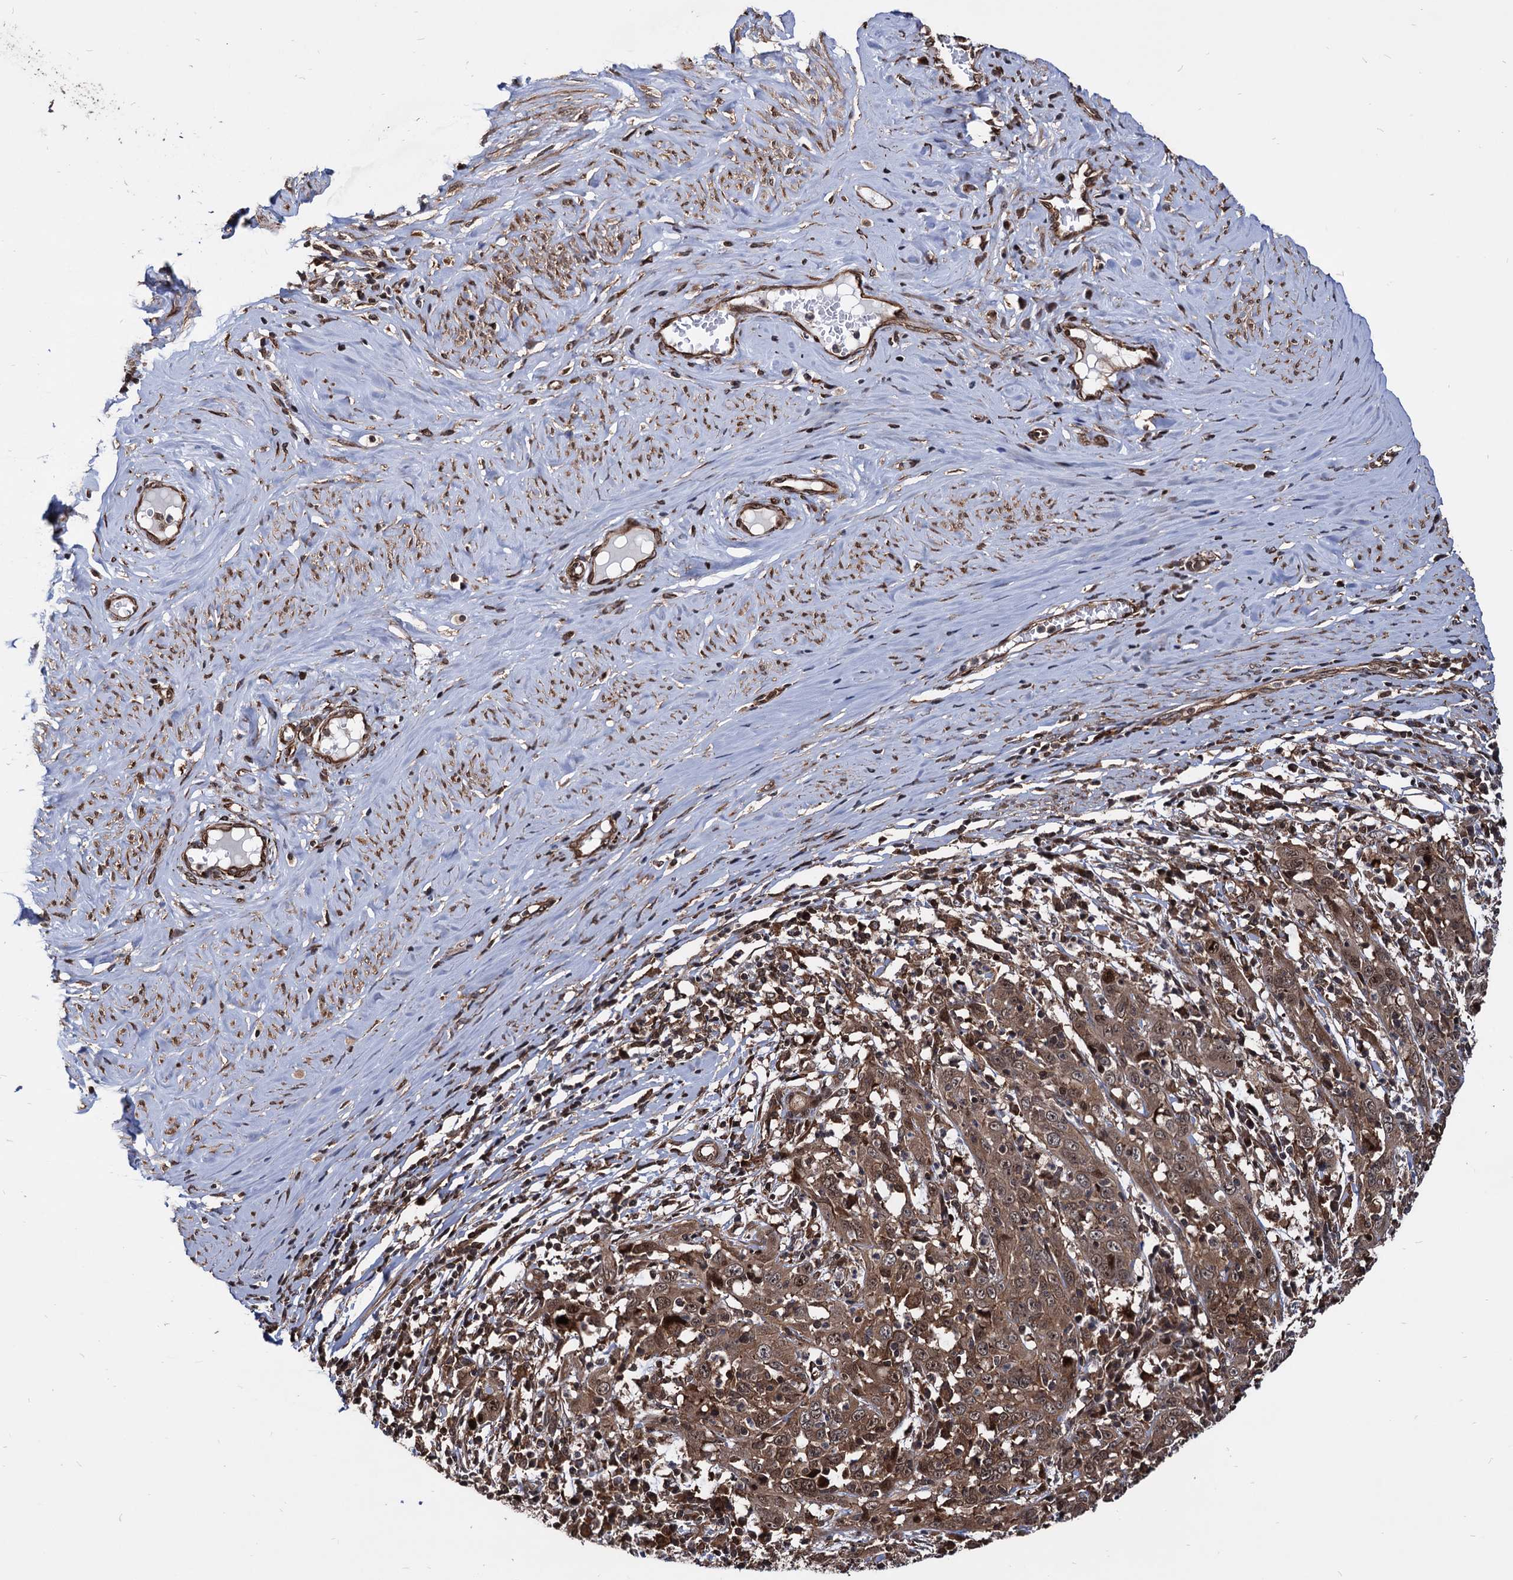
{"staining": {"intensity": "moderate", "quantity": ">75%", "location": "cytoplasmic/membranous"}, "tissue": "cervical cancer", "cell_type": "Tumor cells", "image_type": "cancer", "snomed": [{"axis": "morphology", "description": "Squamous cell carcinoma, NOS"}, {"axis": "topography", "description": "Cervix"}], "caption": "High-power microscopy captured an immunohistochemistry histopathology image of squamous cell carcinoma (cervical), revealing moderate cytoplasmic/membranous positivity in approximately >75% of tumor cells.", "gene": "ANKRD12", "patient": {"sex": "female", "age": 46}}